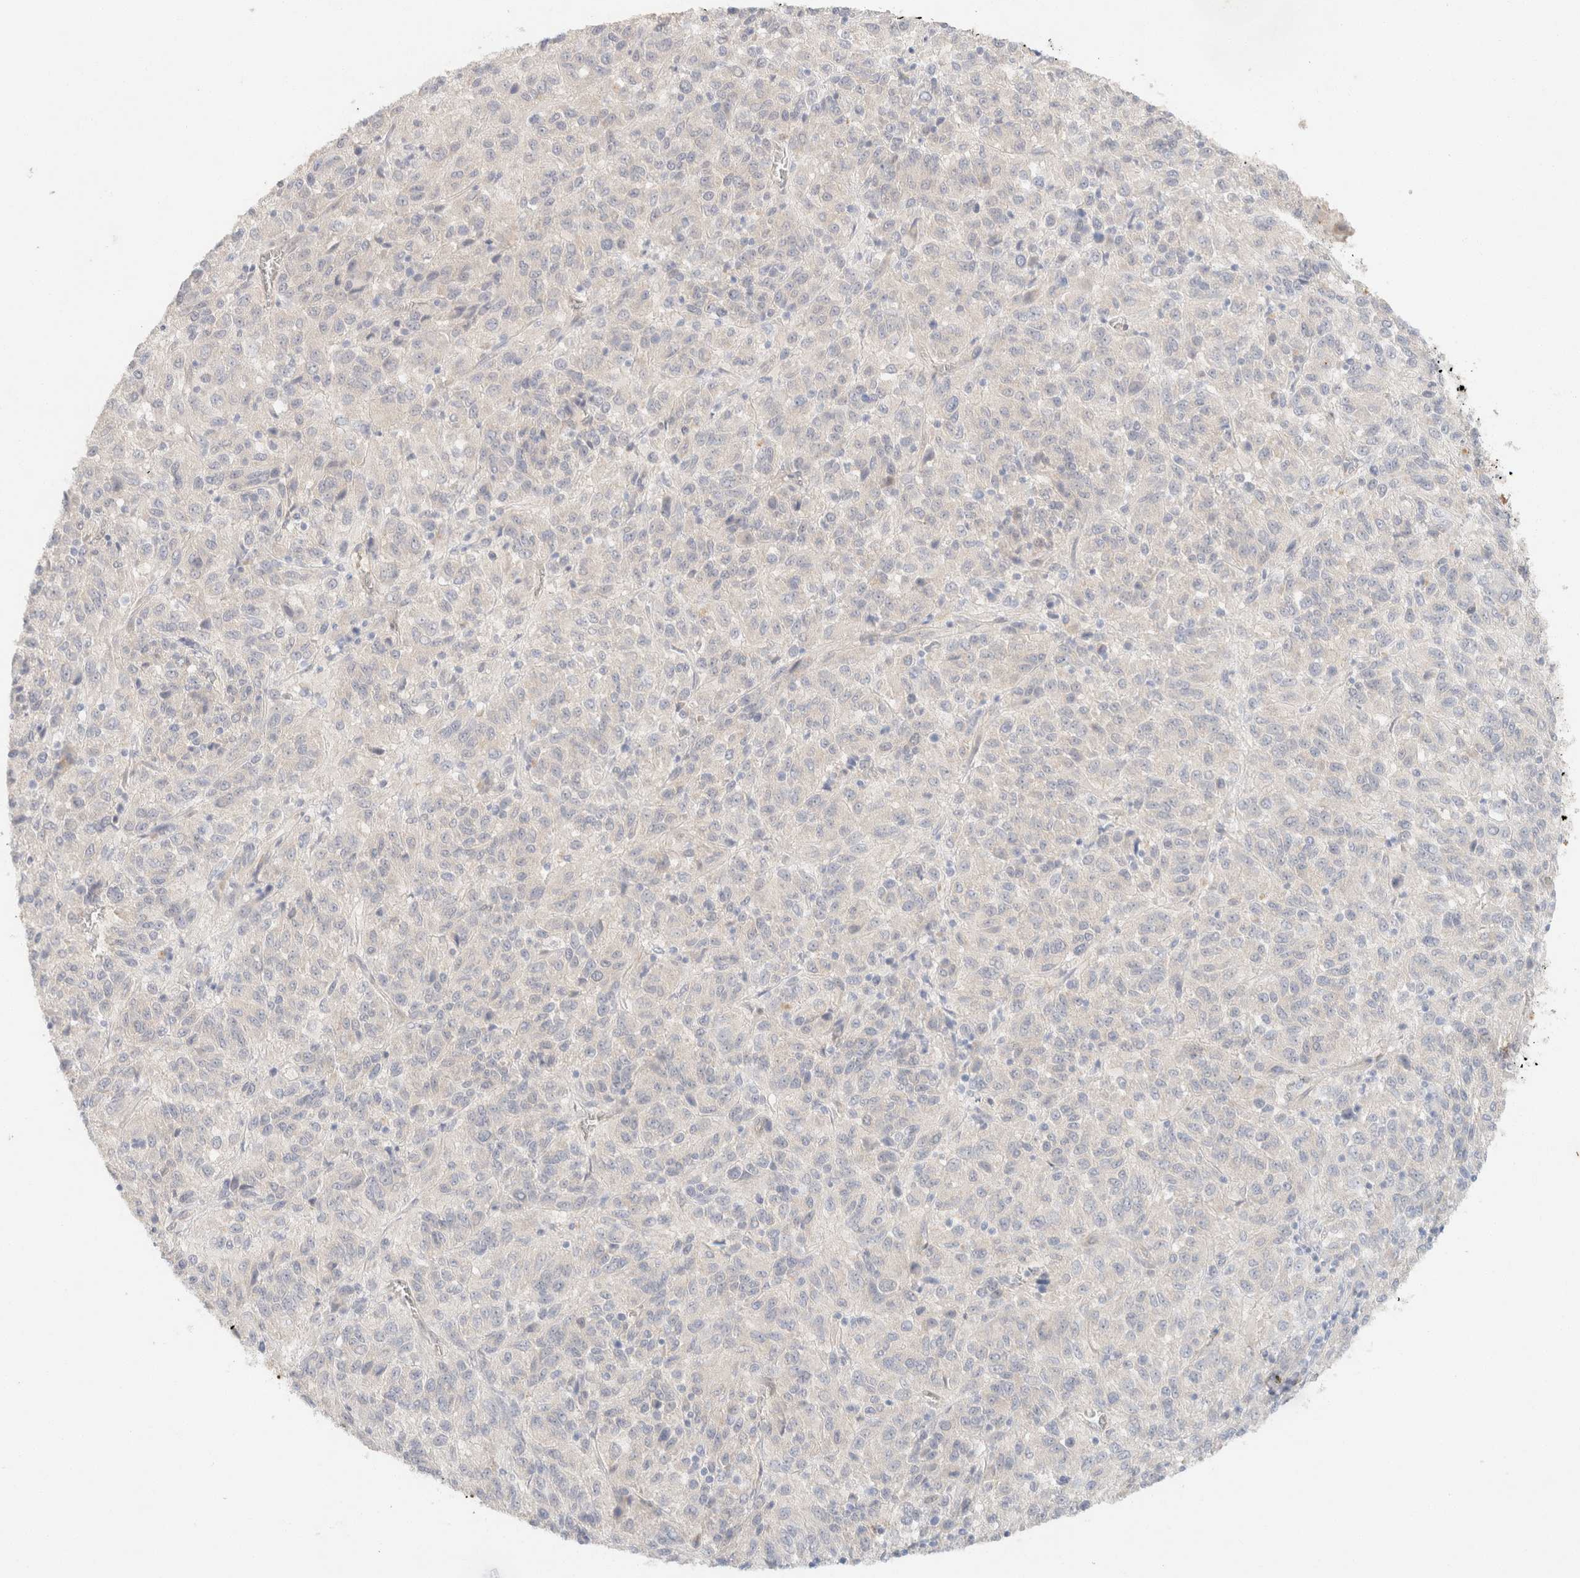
{"staining": {"intensity": "negative", "quantity": "none", "location": "none"}, "tissue": "melanoma", "cell_type": "Tumor cells", "image_type": "cancer", "snomed": [{"axis": "morphology", "description": "Malignant melanoma, Metastatic site"}, {"axis": "topography", "description": "Lung"}], "caption": "Tumor cells show no significant protein staining in melanoma. The staining was performed using DAB (3,3'-diaminobenzidine) to visualize the protein expression in brown, while the nuclei were stained in blue with hematoxylin (Magnification: 20x).", "gene": "CSNK1E", "patient": {"sex": "male", "age": 64}}